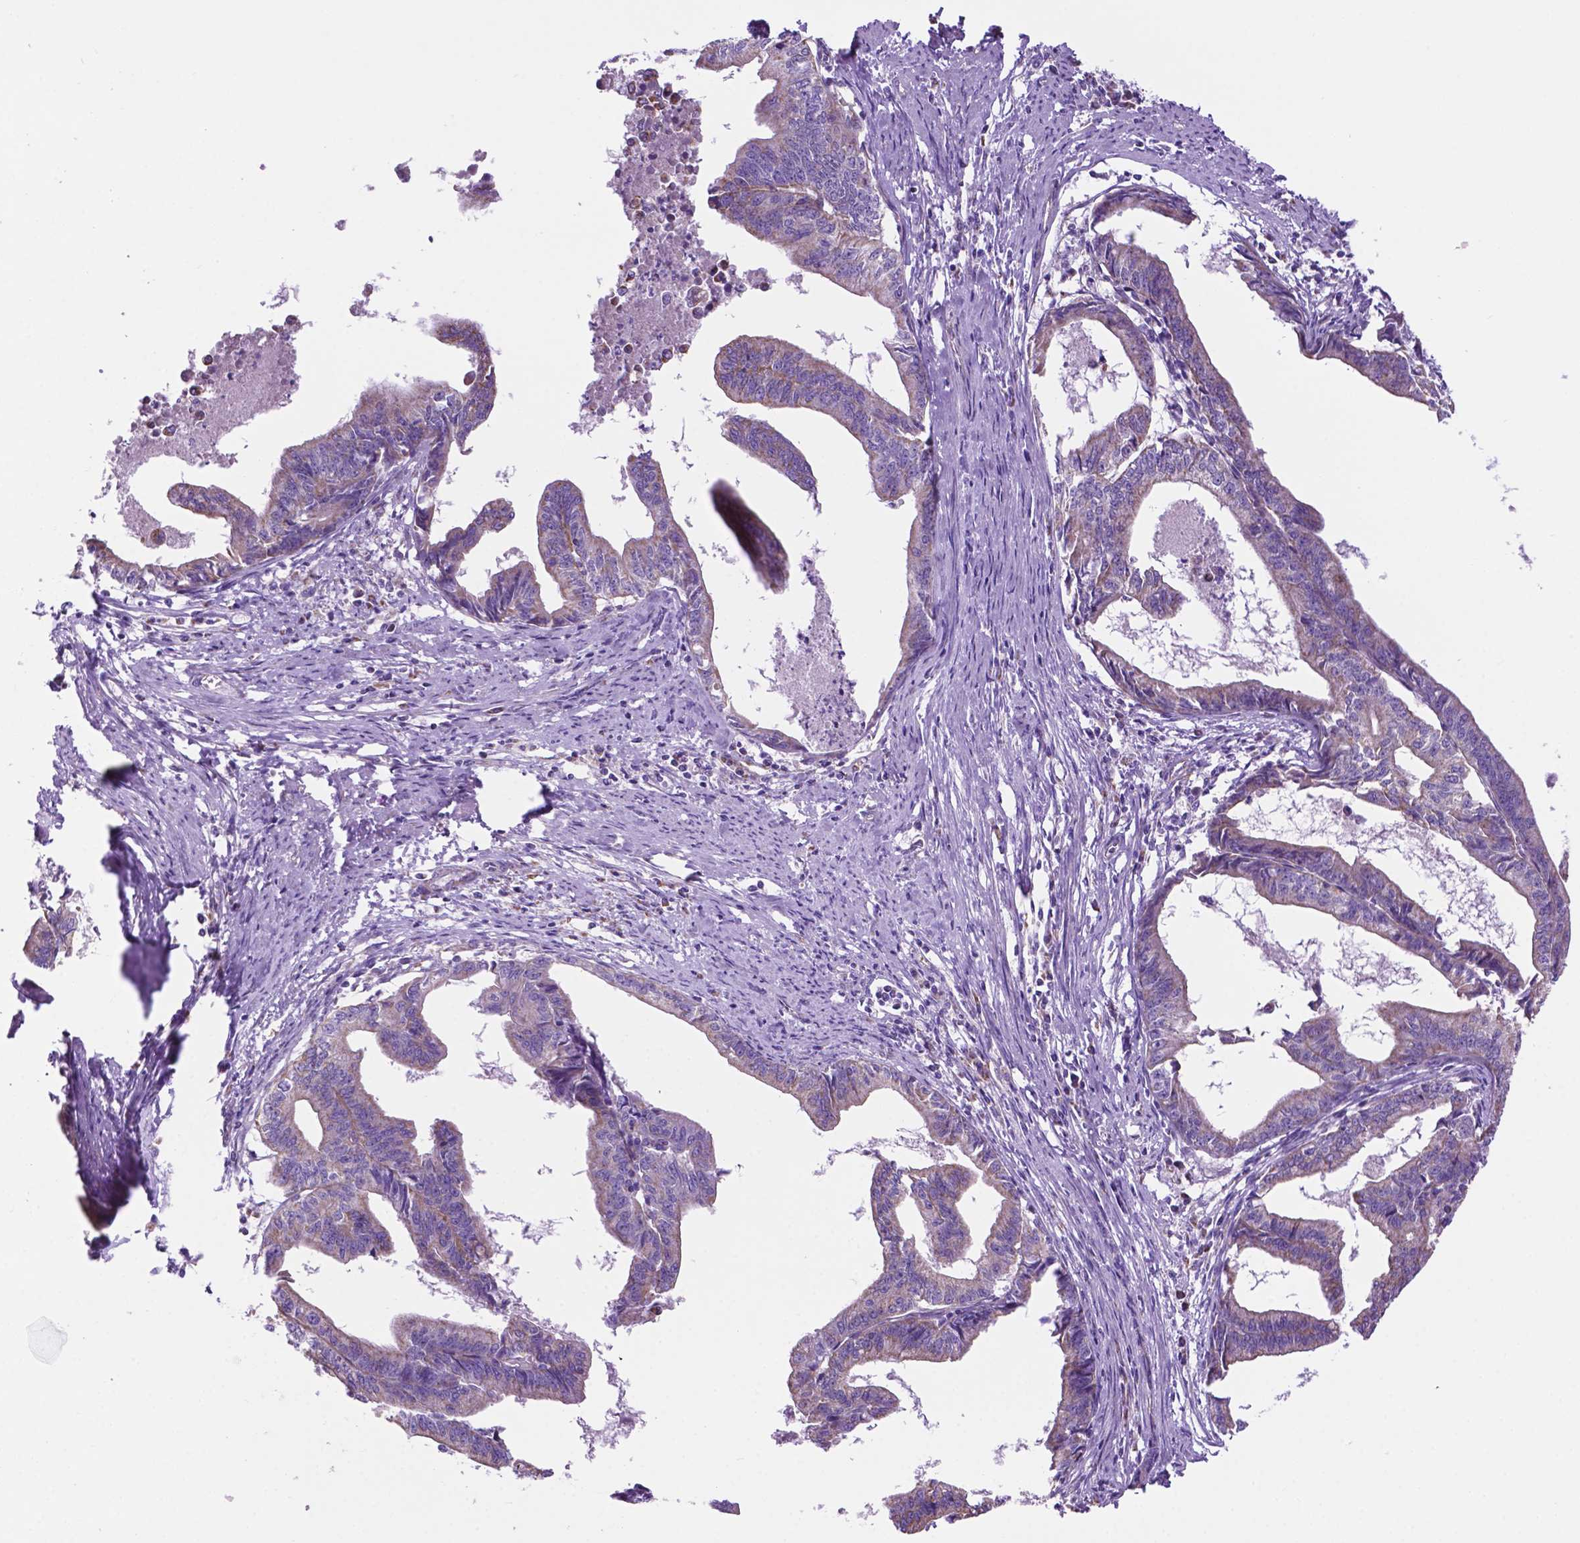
{"staining": {"intensity": "weak", "quantity": "25%-75%", "location": "cytoplasmic/membranous"}, "tissue": "endometrial cancer", "cell_type": "Tumor cells", "image_type": "cancer", "snomed": [{"axis": "morphology", "description": "Adenocarcinoma, NOS"}, {"axis": "topography", "description": "Endometrium"}], "caption": "This histopathology image displays immunohistochemistry (IHC) staining of human endometrial cancer (adenocarcinoma), with low weak cytoplasmic/membranous staining in approximately 25%-75% of tumor cells.", "gene": "PHYHIP", "patient": {"sex": "female", "age": 65}}